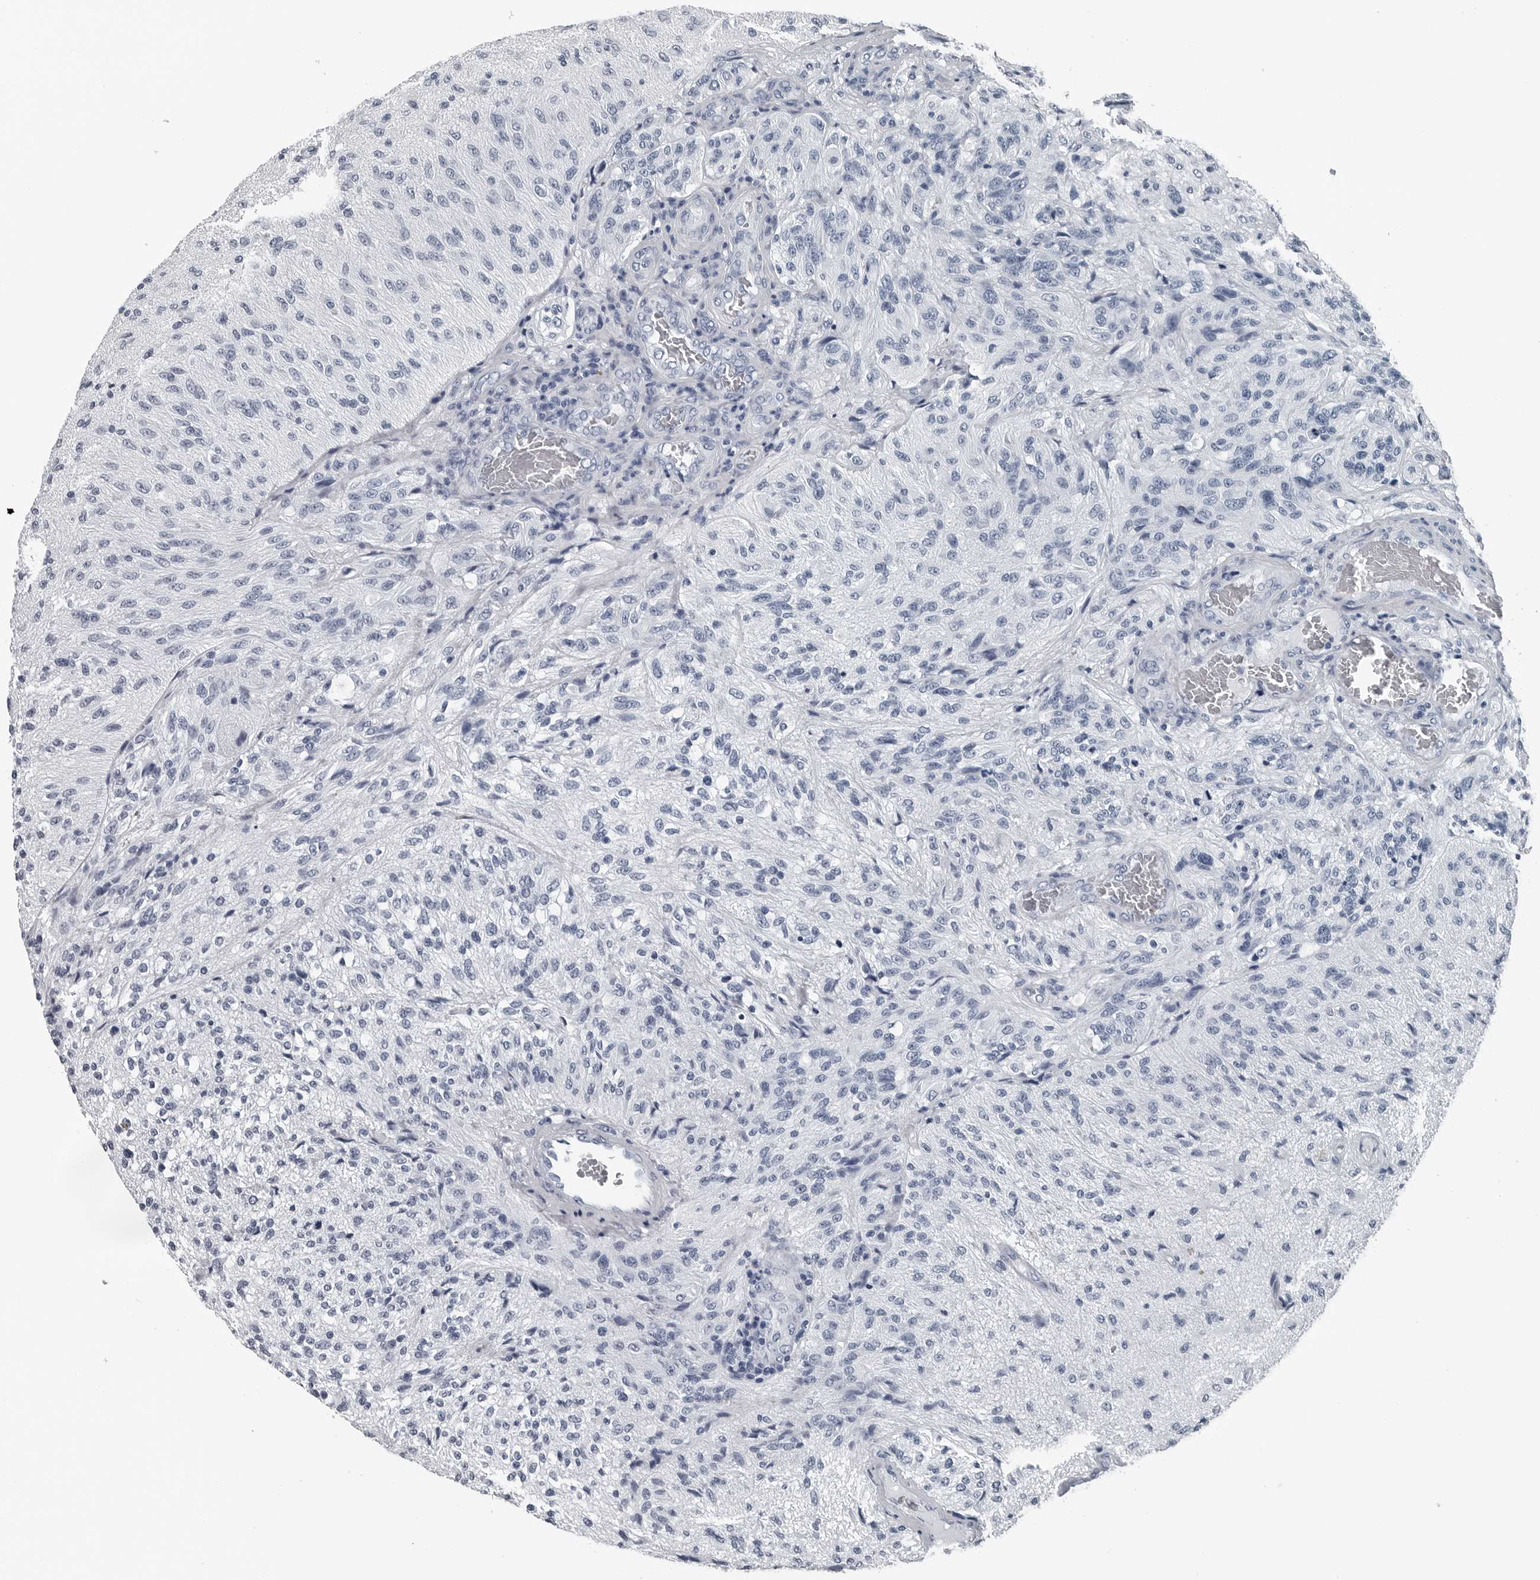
{"staining": {"intensity": "negative", "quantity": "none", "location": "none"}, "tissue": "glioma", "cell_type": "Tumor cells", "image_type": "cancer", "snomed": [{"axis": "morphology", "description": "Normal tissue, NOS"}, {"axis": "morphology", "description": "Glioma, malignant, High grade"}, {"axis": "topography", "description": "Cerebral cortex"}], "caption": "High power microscopy micrograph of an IHC histopathology image of glioma, revealing no significant expression in tumor cells.", "gene": "SPINK1", "patient": {"sex": "male", "age": 77}}